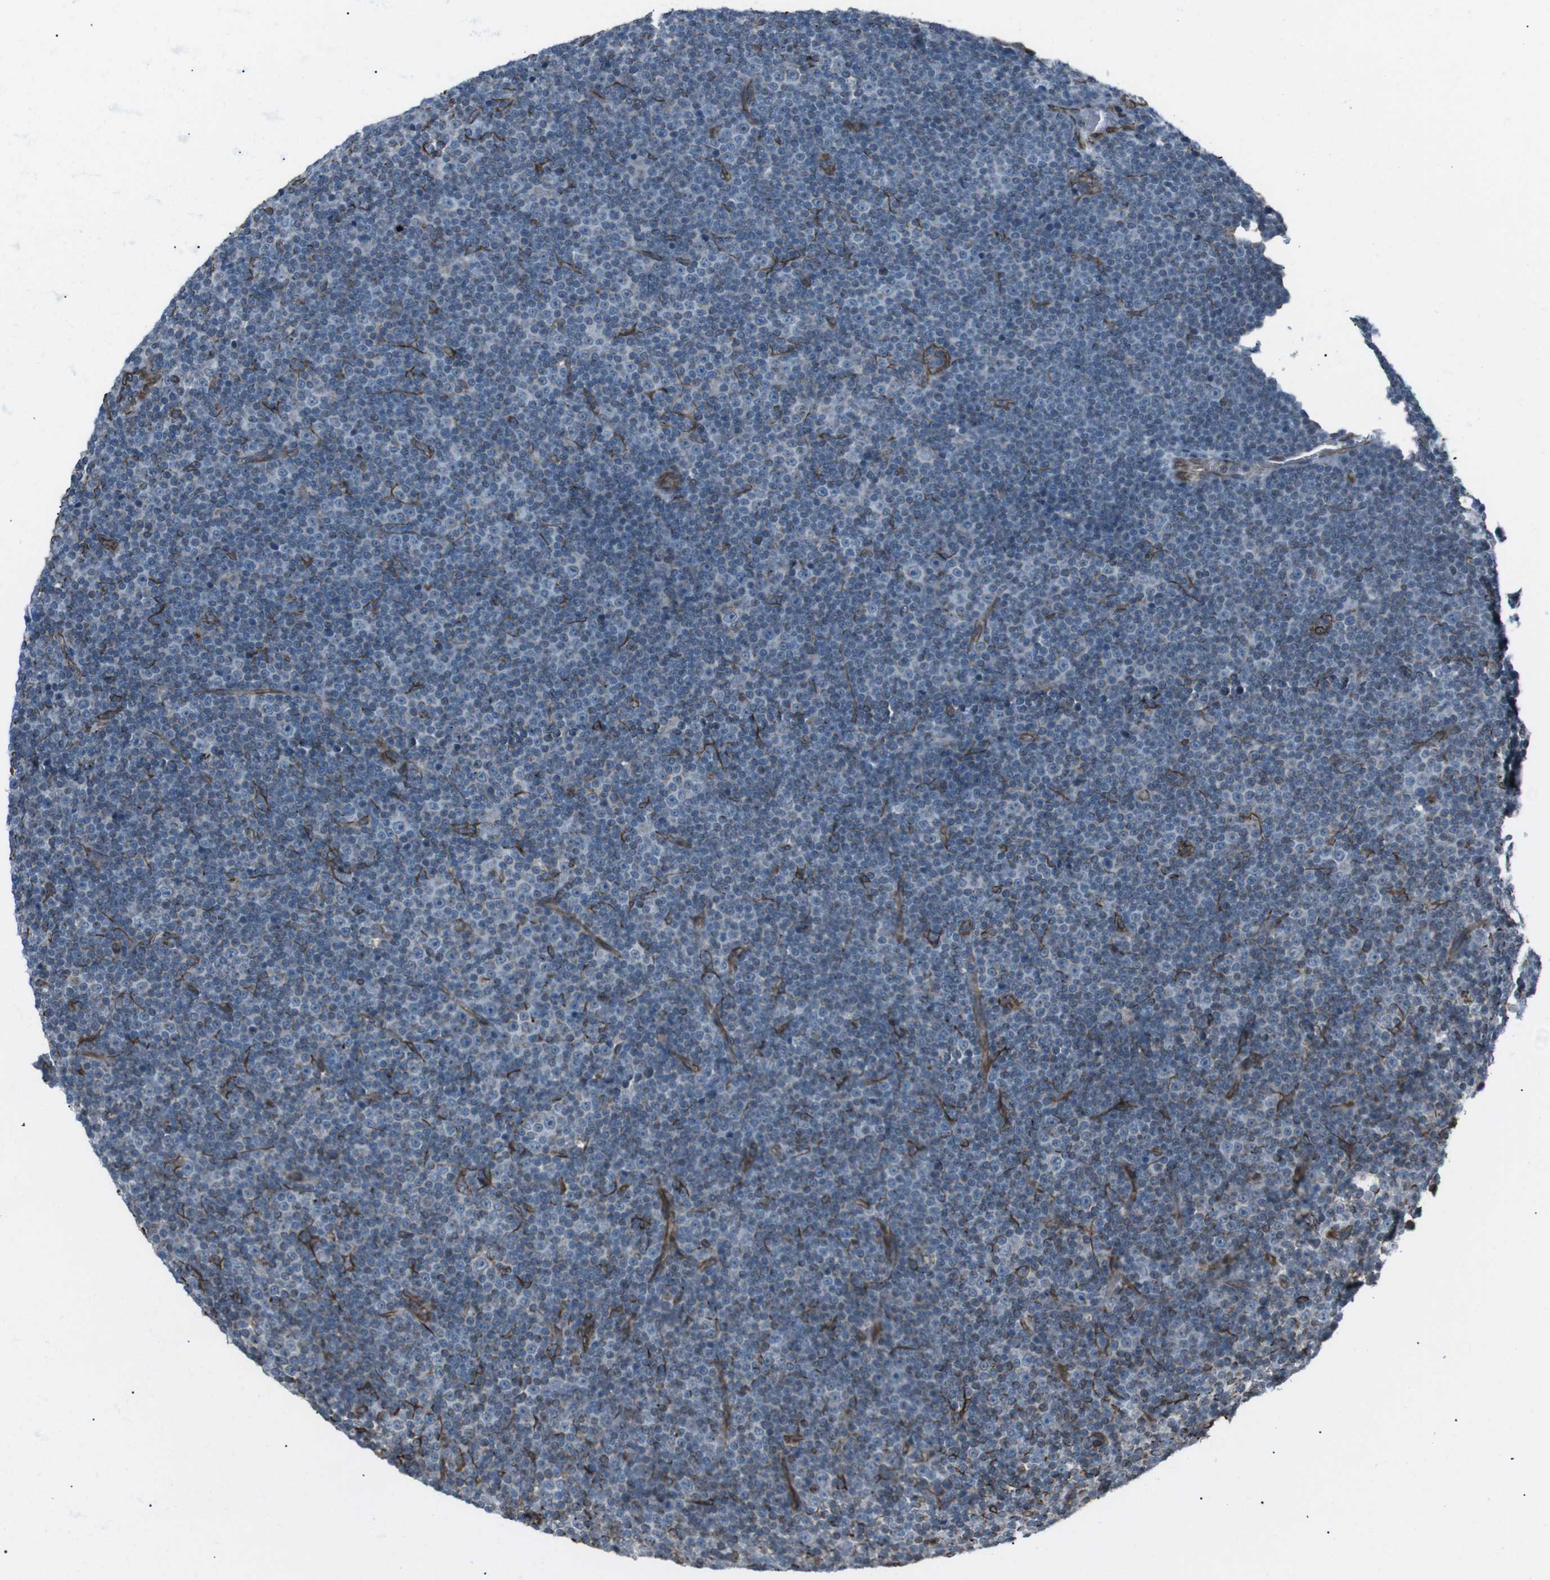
{"staining": {"intensity": "negative", "quantity": "none", "location": "none"}, "tissue": "lymphoma", "cell_type": "Tumor cells", "image_type": "cancer", "snomed": [{"axis": "morphology", "description": "Malignant lymphoma, non-Hodgkin's type, Low grade"}, {"axis": "topography", "description": "Lymph node"}], "caption": "This is an immunohistochemistry histopathology image of human lymphoma. There is no staining in tumor cells.", "gene": "TMEM141", "patient": {"sex": "female", "age": 67}}